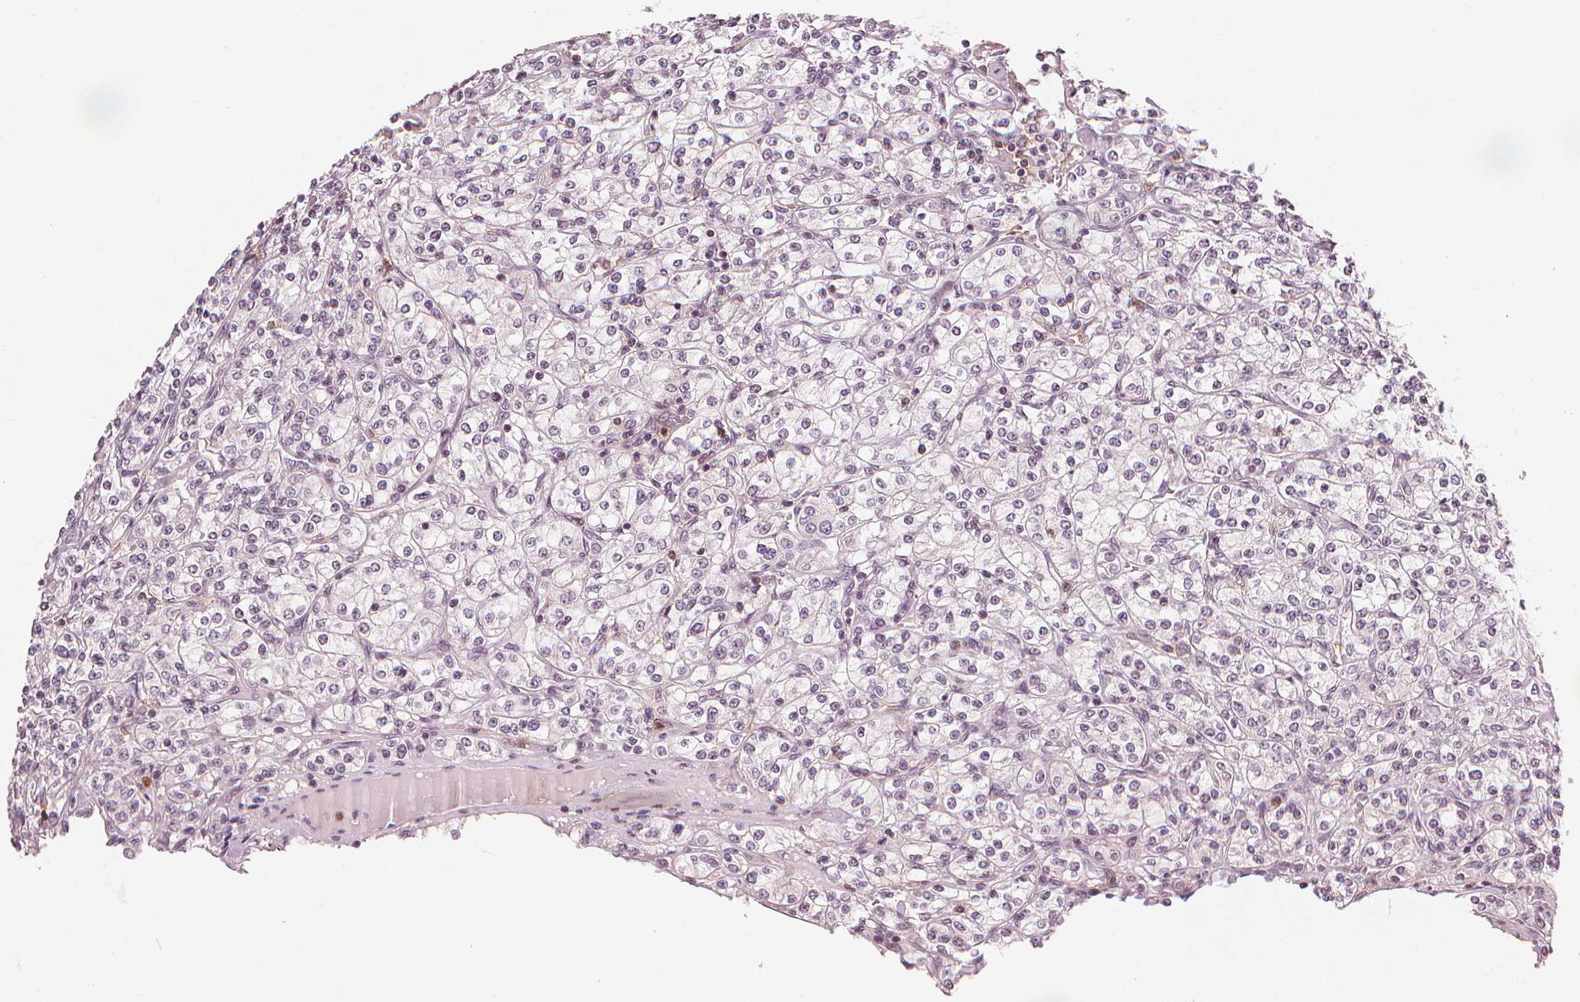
{"staining": {"intensity": "negative", "quantity": "none", "location": "none"}, "tissue": "renal cancer", "cell_type": "Tumor cells", "image_type": "cancer", "snomed": [{"axis": "morphology", "description": "Adenocarcinoma, NOS"}, {"axis": "topography", "description": "Kidney"}], "caption": "This is an immunohistochemistry (IHC) histopathology image of renal adenocarcinoma. There is no staining in tumor cells.", "gene": "SLC34A1", "patient": {"sex": "male", "age": 77}}